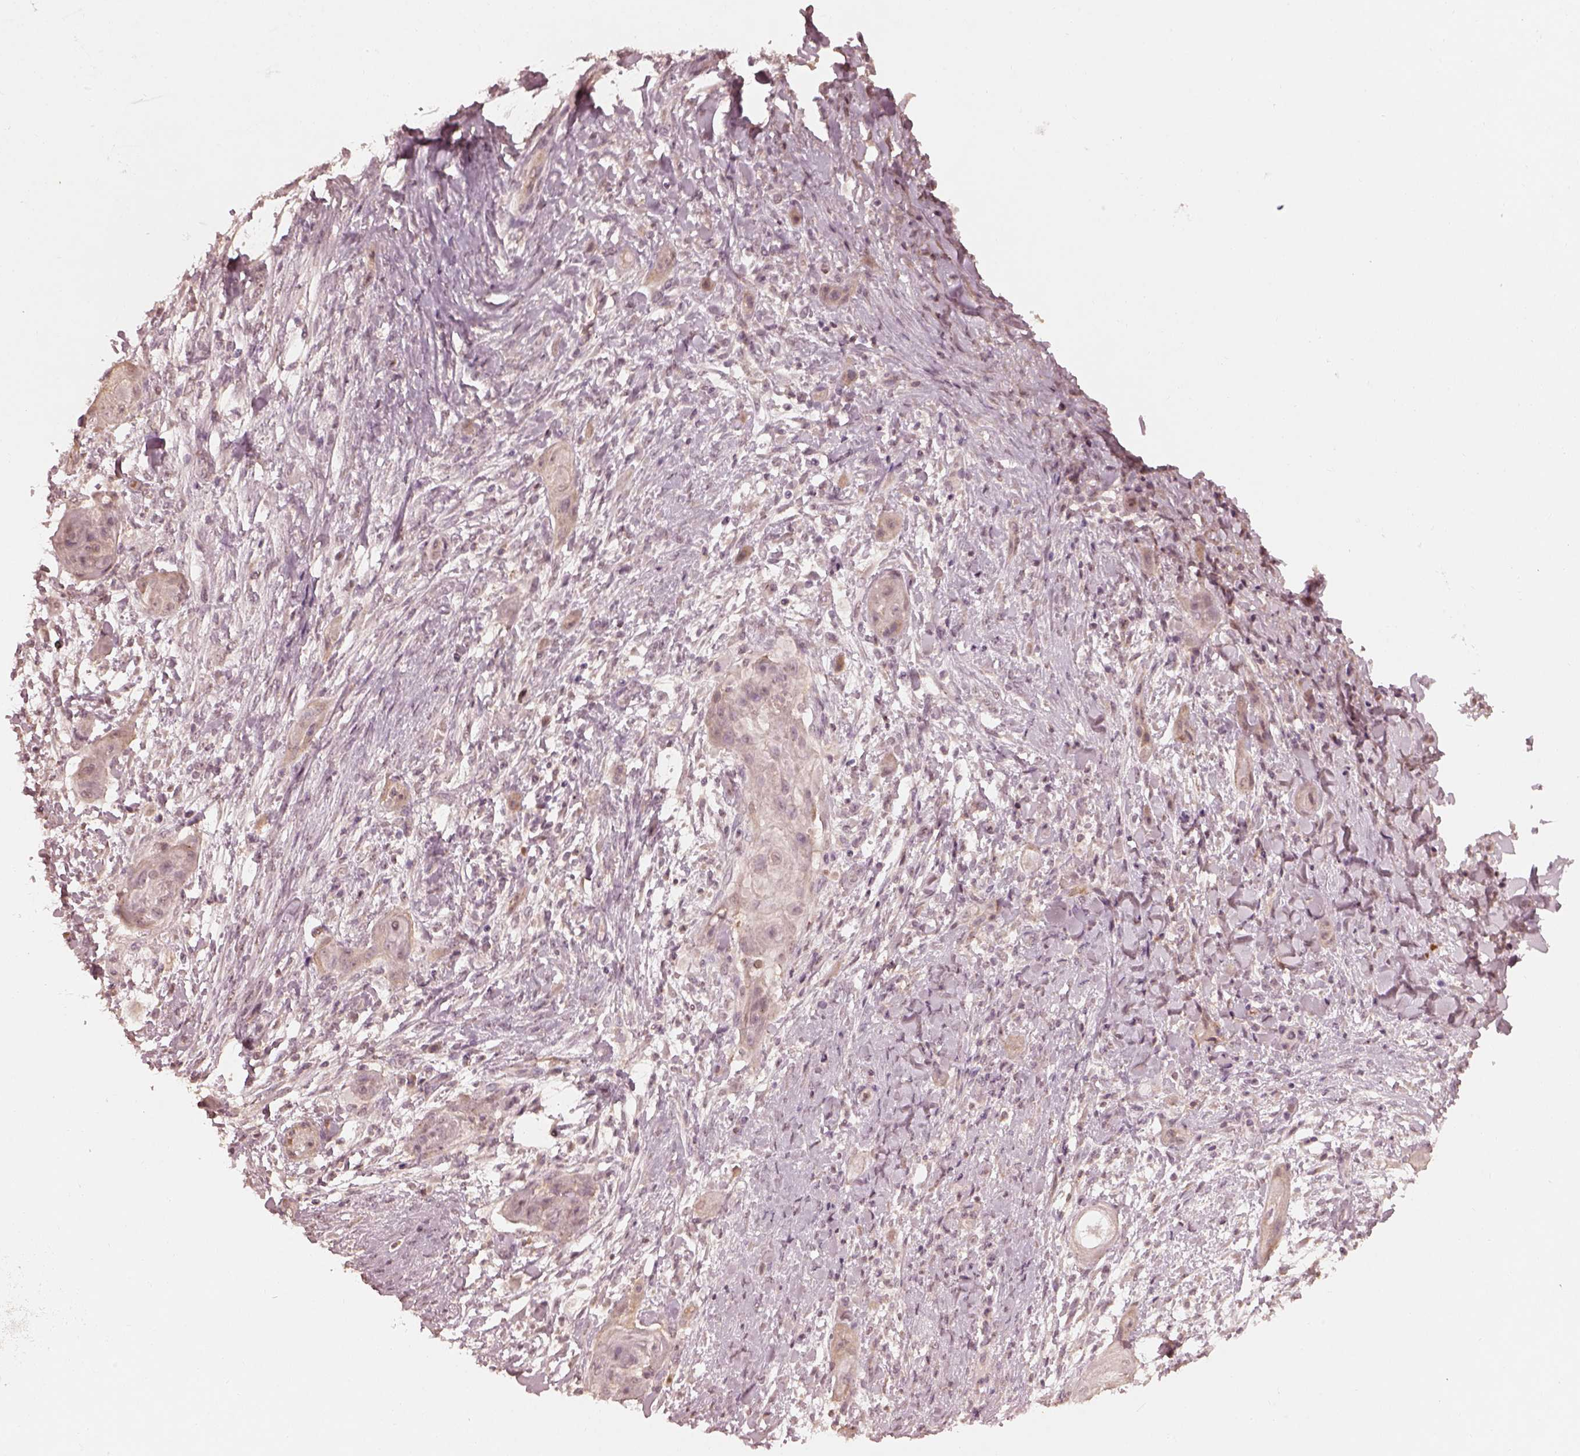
{"staining": {"intensity": "negative", "quantity": "none", "location": "none"}, "tissue": "skin cancer", "cell_type": "Tumor cells", "image_type": "cancer", "snomed": [{"axis": "morphology", "description": "Squamous cell carcinoma, NOS"}, {"axis": "topography", "description": "Skin"}], "caption": "High power microscopy micrograph of an immunohistochemistry (IHC) micrograph of skin squamous cell carcinoma, revealing no significant positivity in tumor cells.", "gene": "CALR3", "patient": {"sex": "male", "age": 62}}